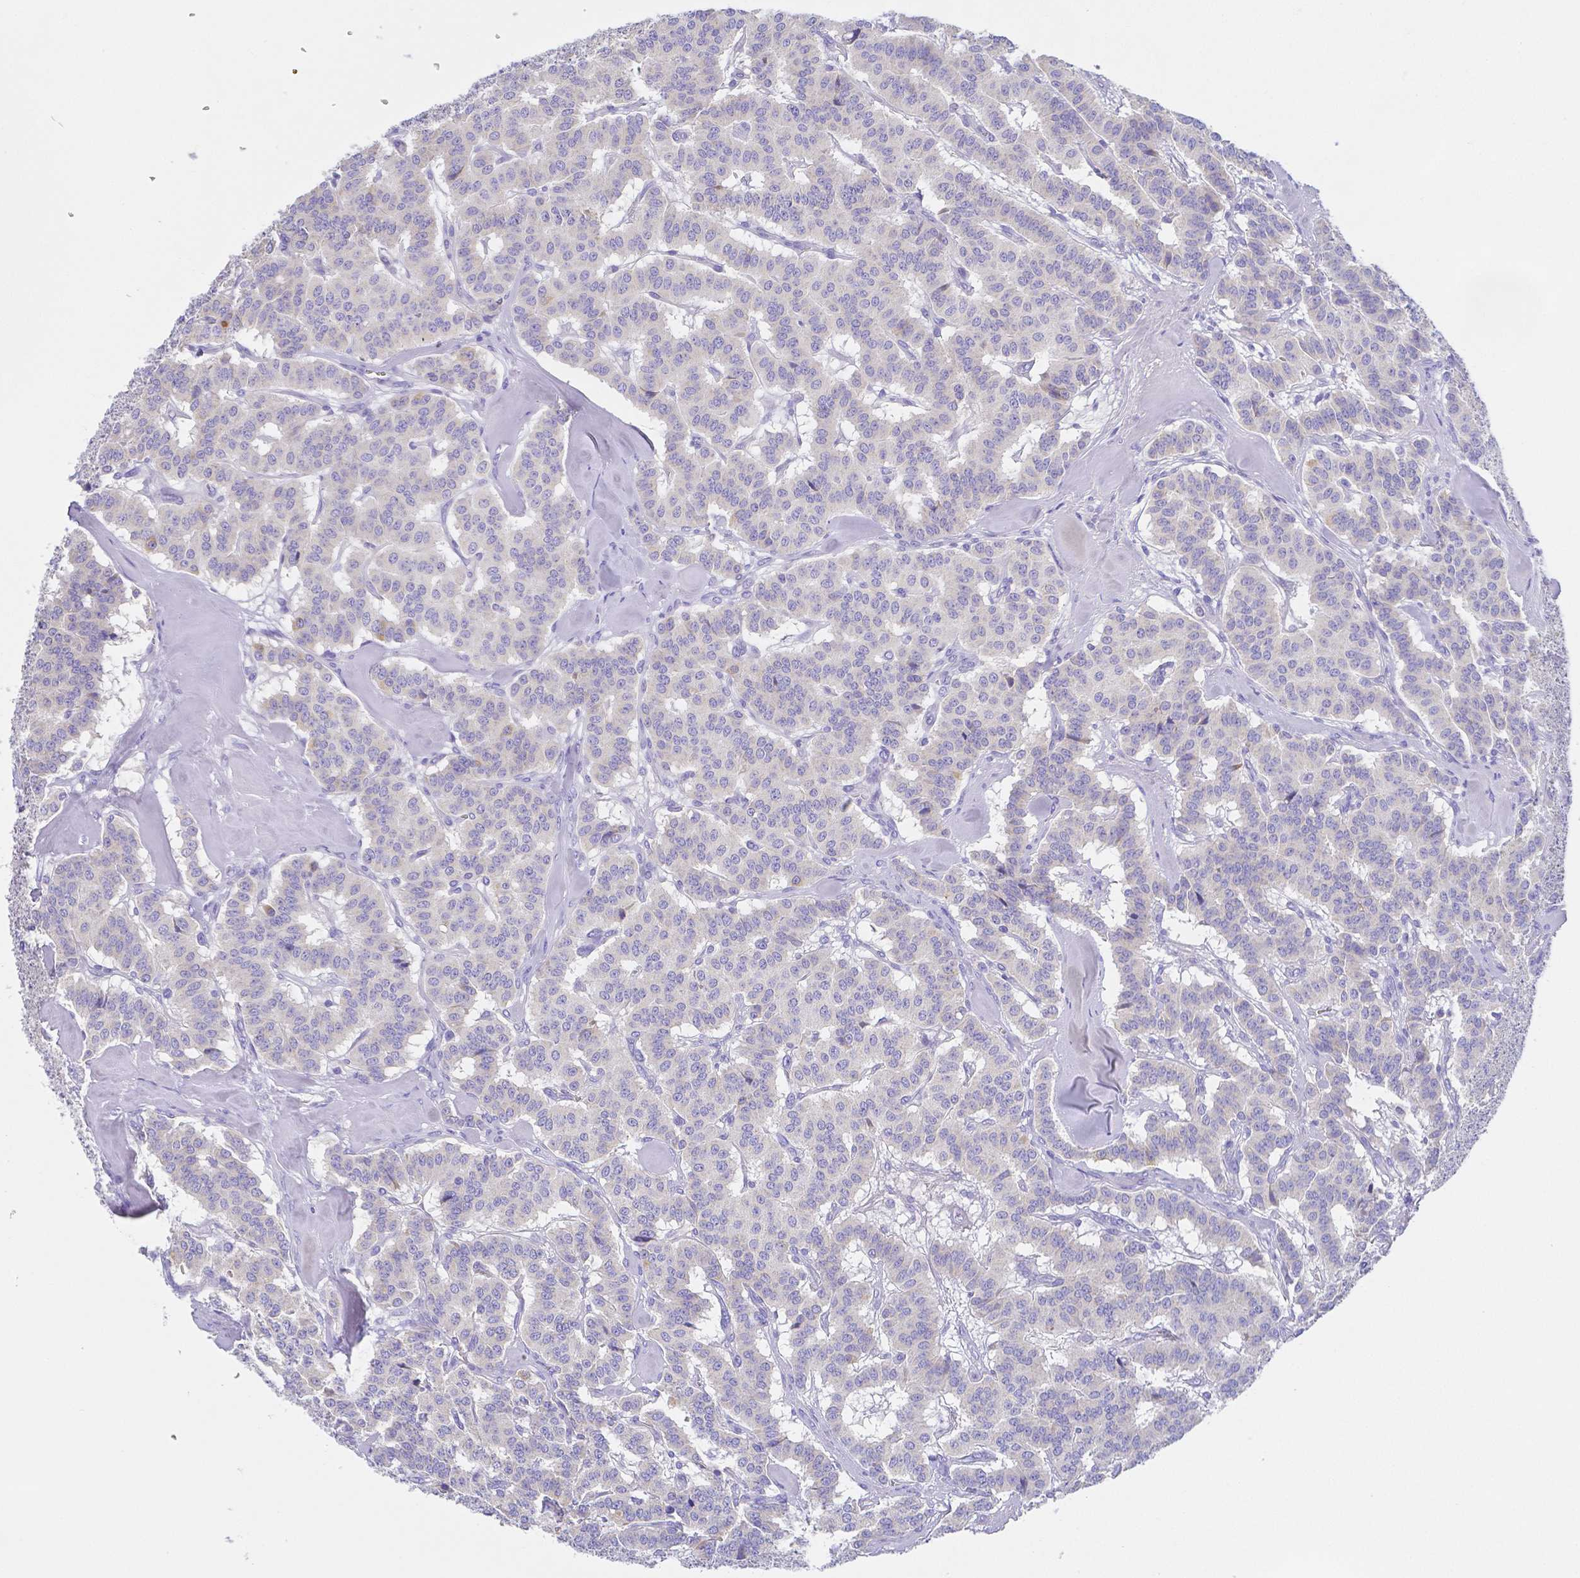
{"staining": {"intensity": "negative", "quantity": "none", "location": "none"}, "tissue": "carcinoid", "cell_type": "Tumor cells", "image_type": "cancer", "snomed": [{"axis": "morphology", "description": "Normal tissue, NOS"}, {"axis": "morphology", "description": "Carcinoid, malignant, NOS"}, {"axis": "topography", "description": "Lung"}], "caption": "This is an IHC image of carcinoid (malignant). There is no positivity in tumor cells.", "gene": "ZG16B", "patient": {"sex": "female", "age": 46}}